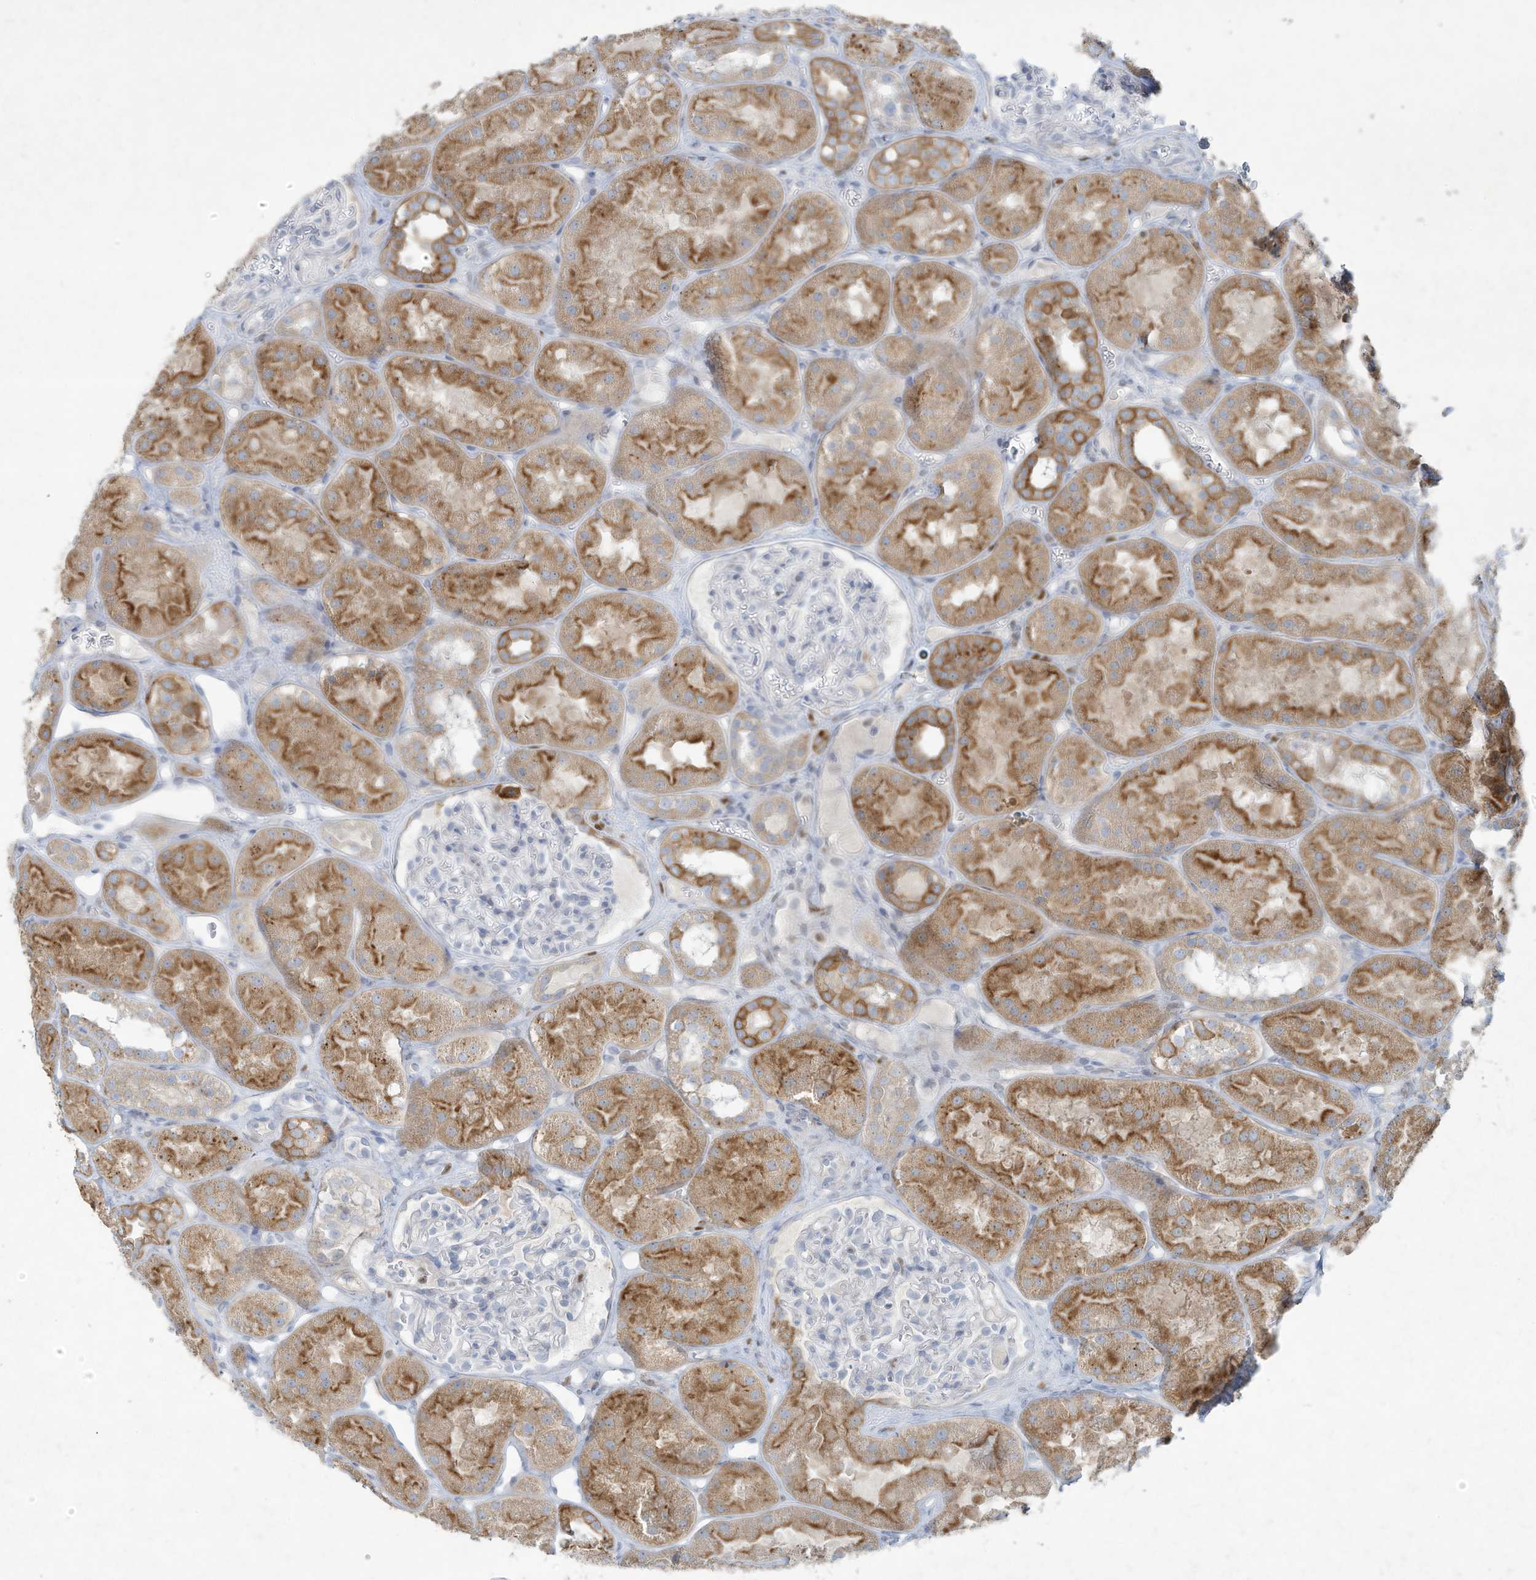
{"staining": {"intensity": "negative", "quantity": "none", "location": "none"}, "tissue": "kidney", "cell_type": "Cells in glomeruli", "image_type": "normal", "snomed": [{"axis": "morphology", "description": "Normal tissue, NOS"}, {"axis": "topography", "description": "Kidney"}], "caption": "IHC of normal human kidney shows no positivity in cells in glomeruli.", "gene": "TUBE1", "patient": {"sex": "male", "age": 16}}